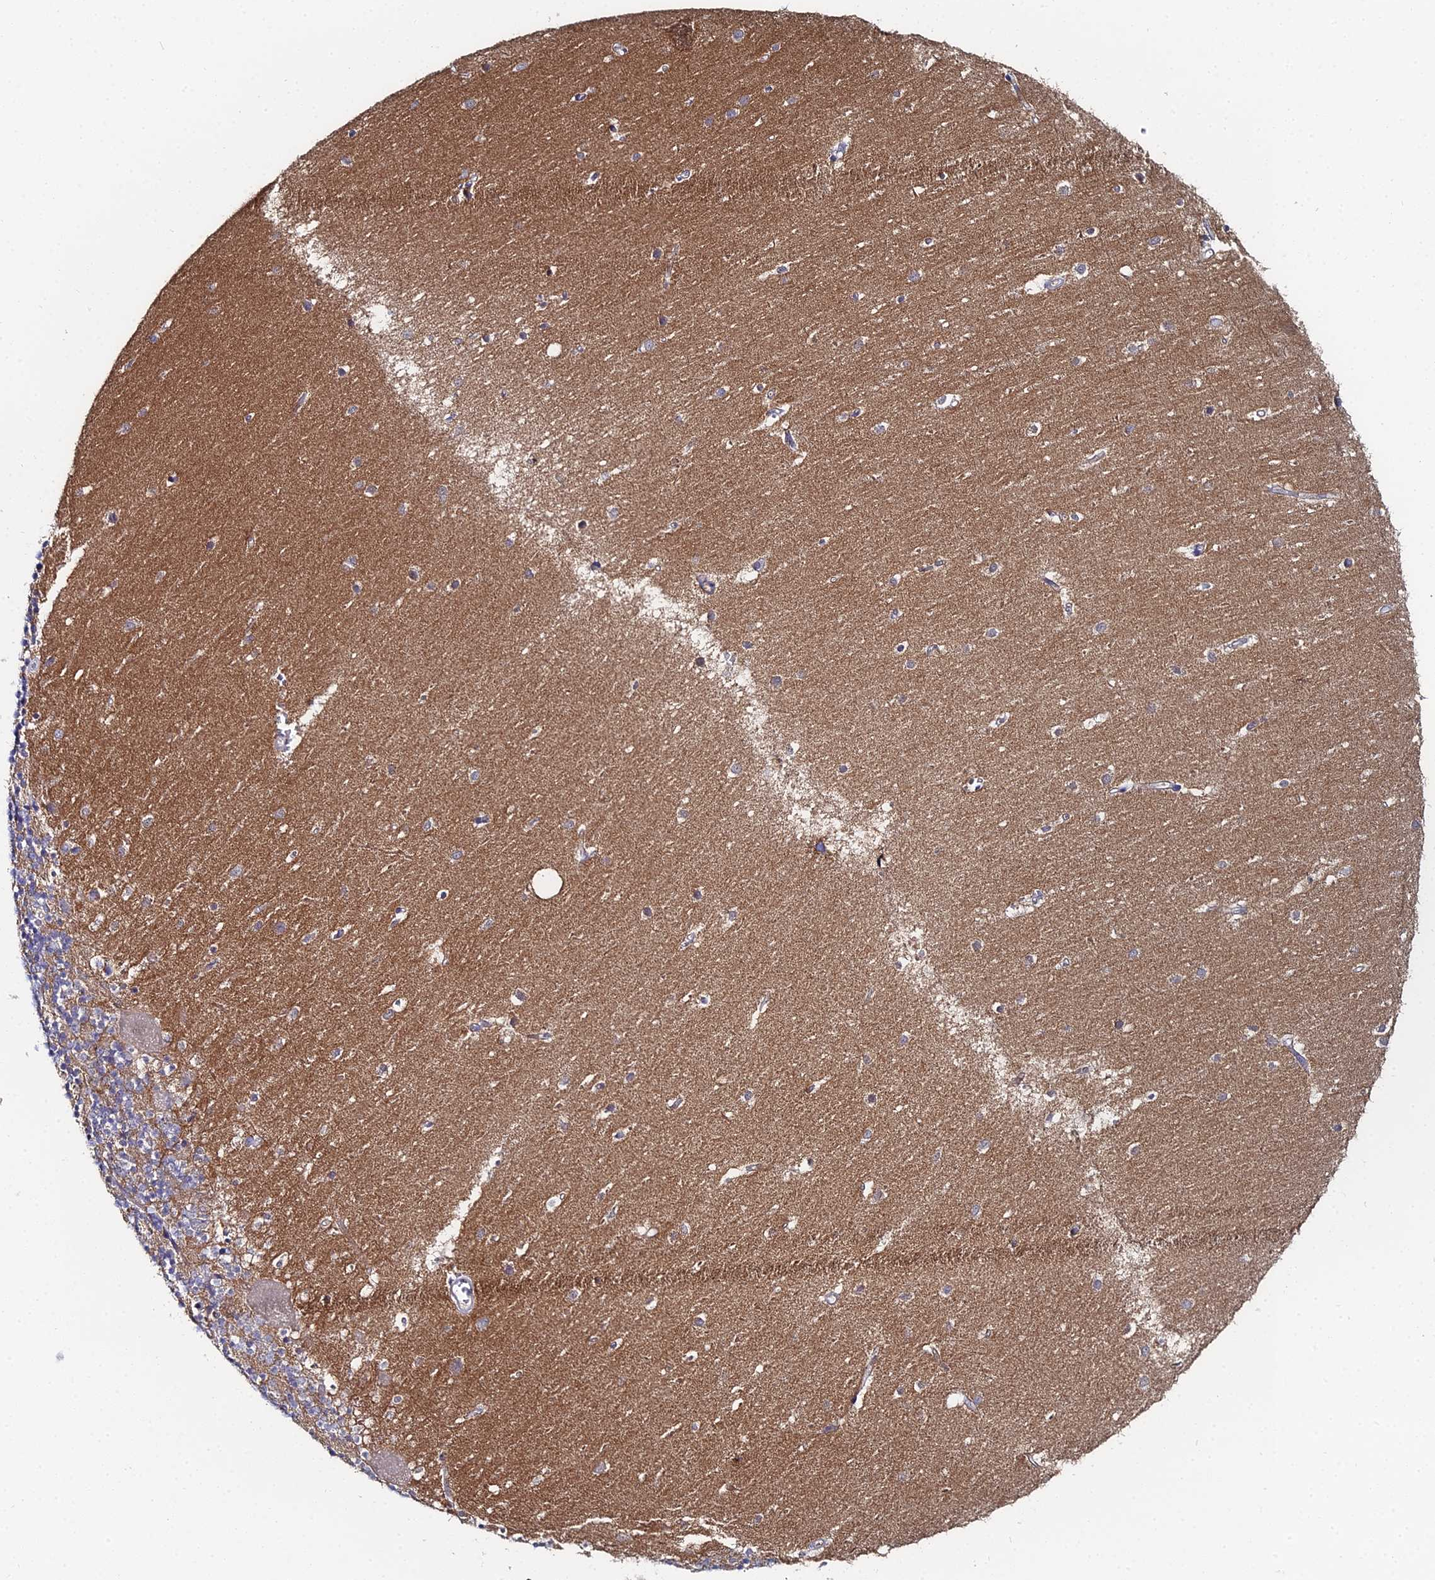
{"staining": {"intensity": "negative", "quantity": "none", "location": "none"}, "tissue": "cerebellum", "cell_type": "Cells in granular layer", "image_type": "normal", "snomed": [{"axis": "morphology", "description": "Normal tissue, NOS"}, {"axis": "topography", "description": "Cerebellum"}], "caption": "Immunohistochemistry (IHC) histopathology image of normal human cerebellum stained for a protein (brown), which shows no expression in cells in granular layer. The staining was performed using DAB to visualize the protein expression in brown, while the nuclei were stained in blue with hematoxylin (Magnification: 20x).", "gene": "THAP4", "patient": {"sex": "male", "age": 54}}